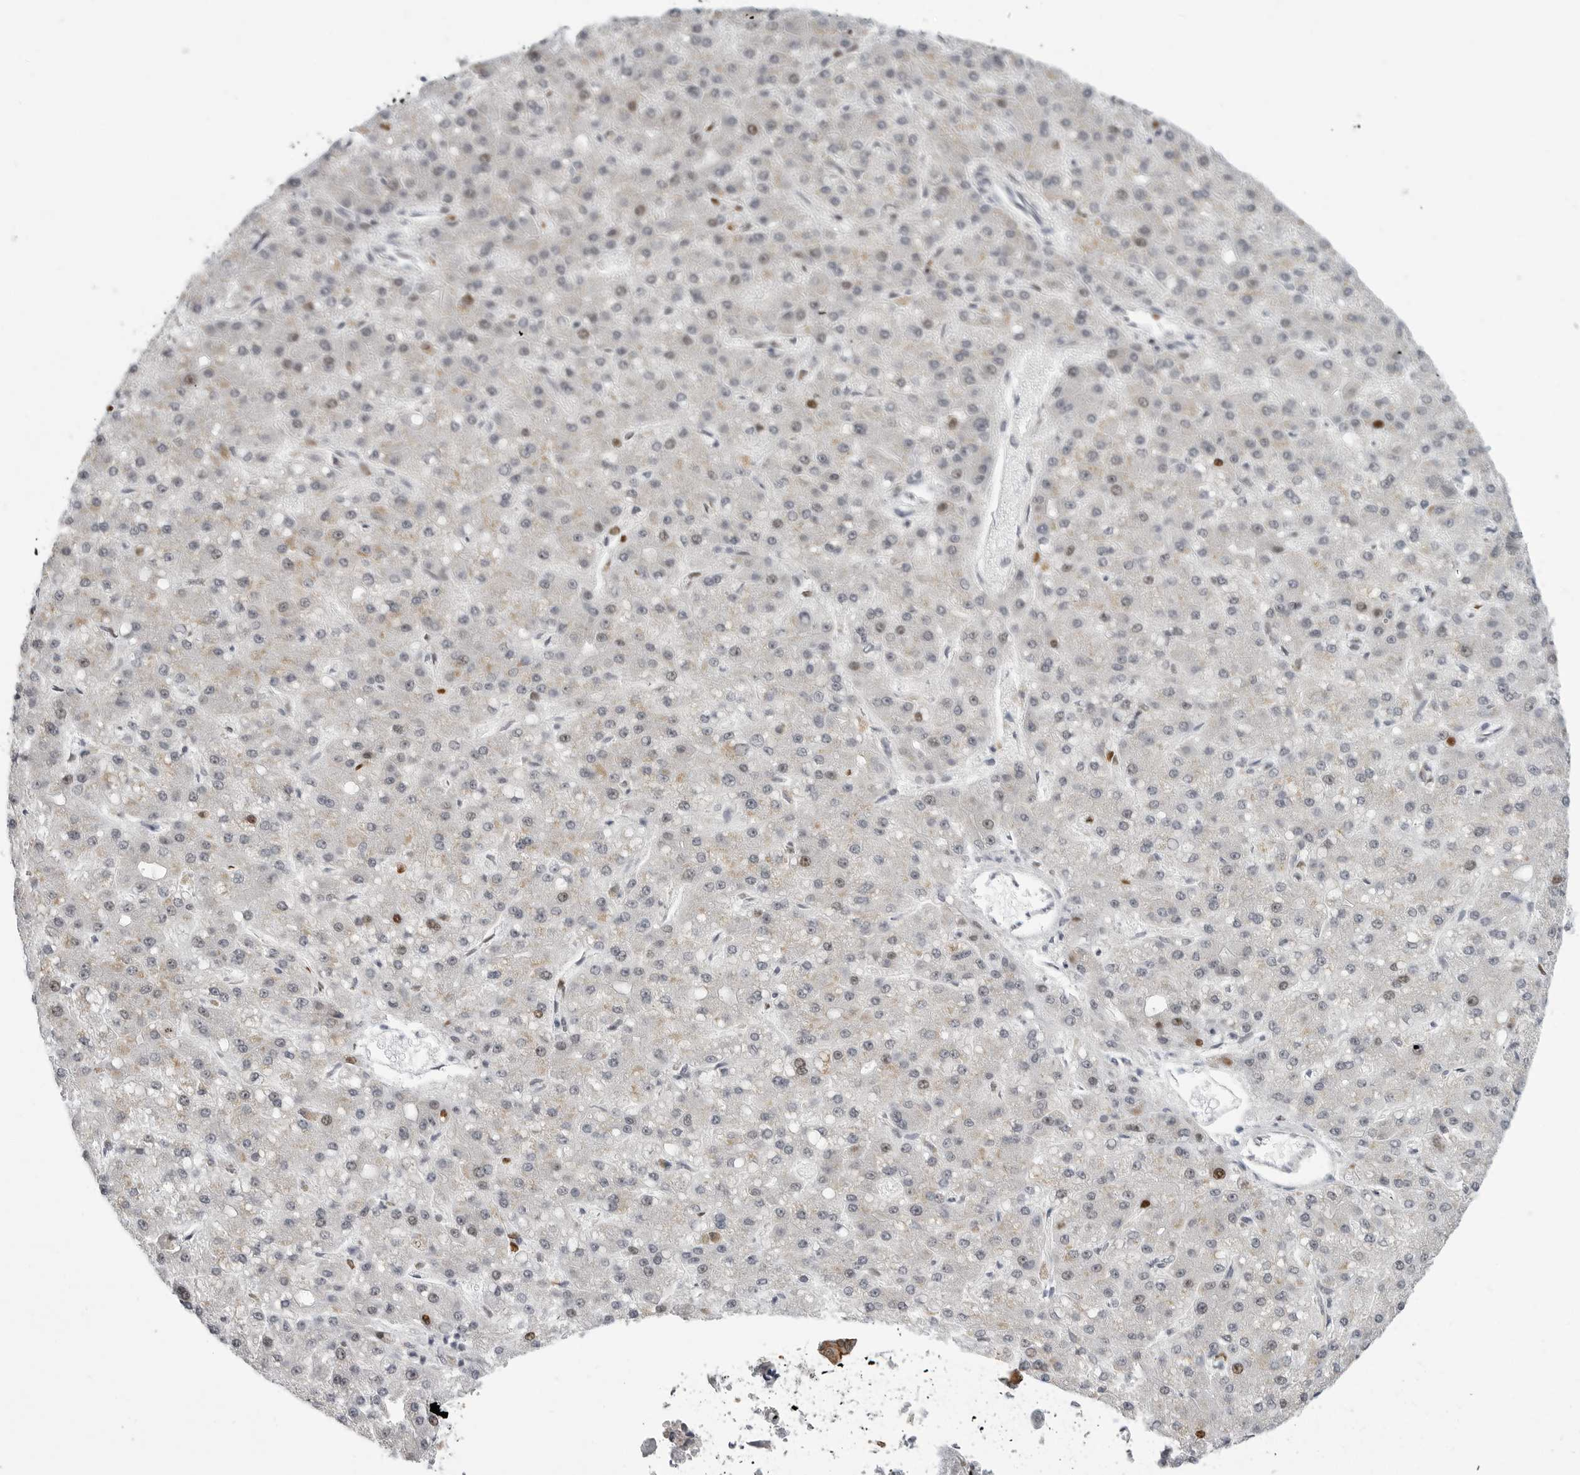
{"staining": {"intensity": "weak", "quantity": "<25%", "location": "nuclear"}, "tissue": "liver cancer", "cell_type": "Tumor cells", "image_type": "cancer", "snomed": [{"axis": "morphology", "description": "Carcinoma, Hepatocellular, NOS"}, {"axis": "topography", "description": "Liver"}], "caption": "The histopathology image reveals no significant expression in tumor cells of liver hepatocellular carcinoma.", "gene": "CEP295NL", "patient": {"sex": "male", "age": 67}}